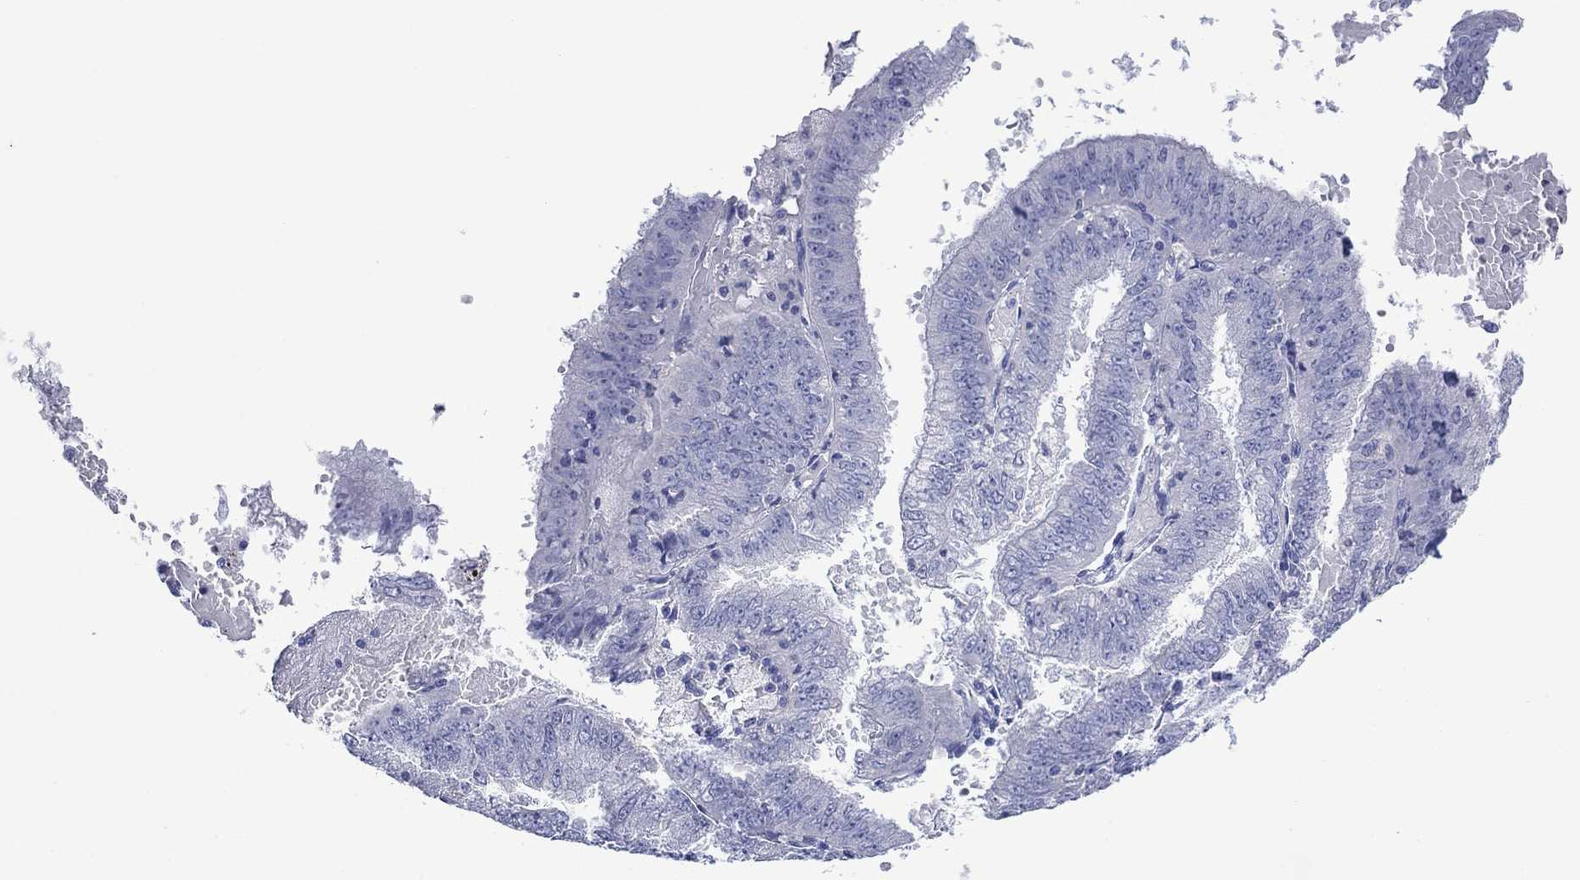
{"staining": {"intensity": "negative", "quantity": "none", "location": "none"}, "tissue": "endometrial cancer", "cell_type": "Tumor cells", "image_type": "cancer", "snomed": [{"axis": "morphology", "description": "Adenocarcinoma, NOS"}, {"axis": "topography", "description": "Endometrium"}], "caption": "Immunohistochemistry image of human endometrial adenocarcinoma stained for a protein (brown), which reveals no staining in tumor cells.", "gene": "MLANA", "patient": {"sex": "female", "age": 66}}